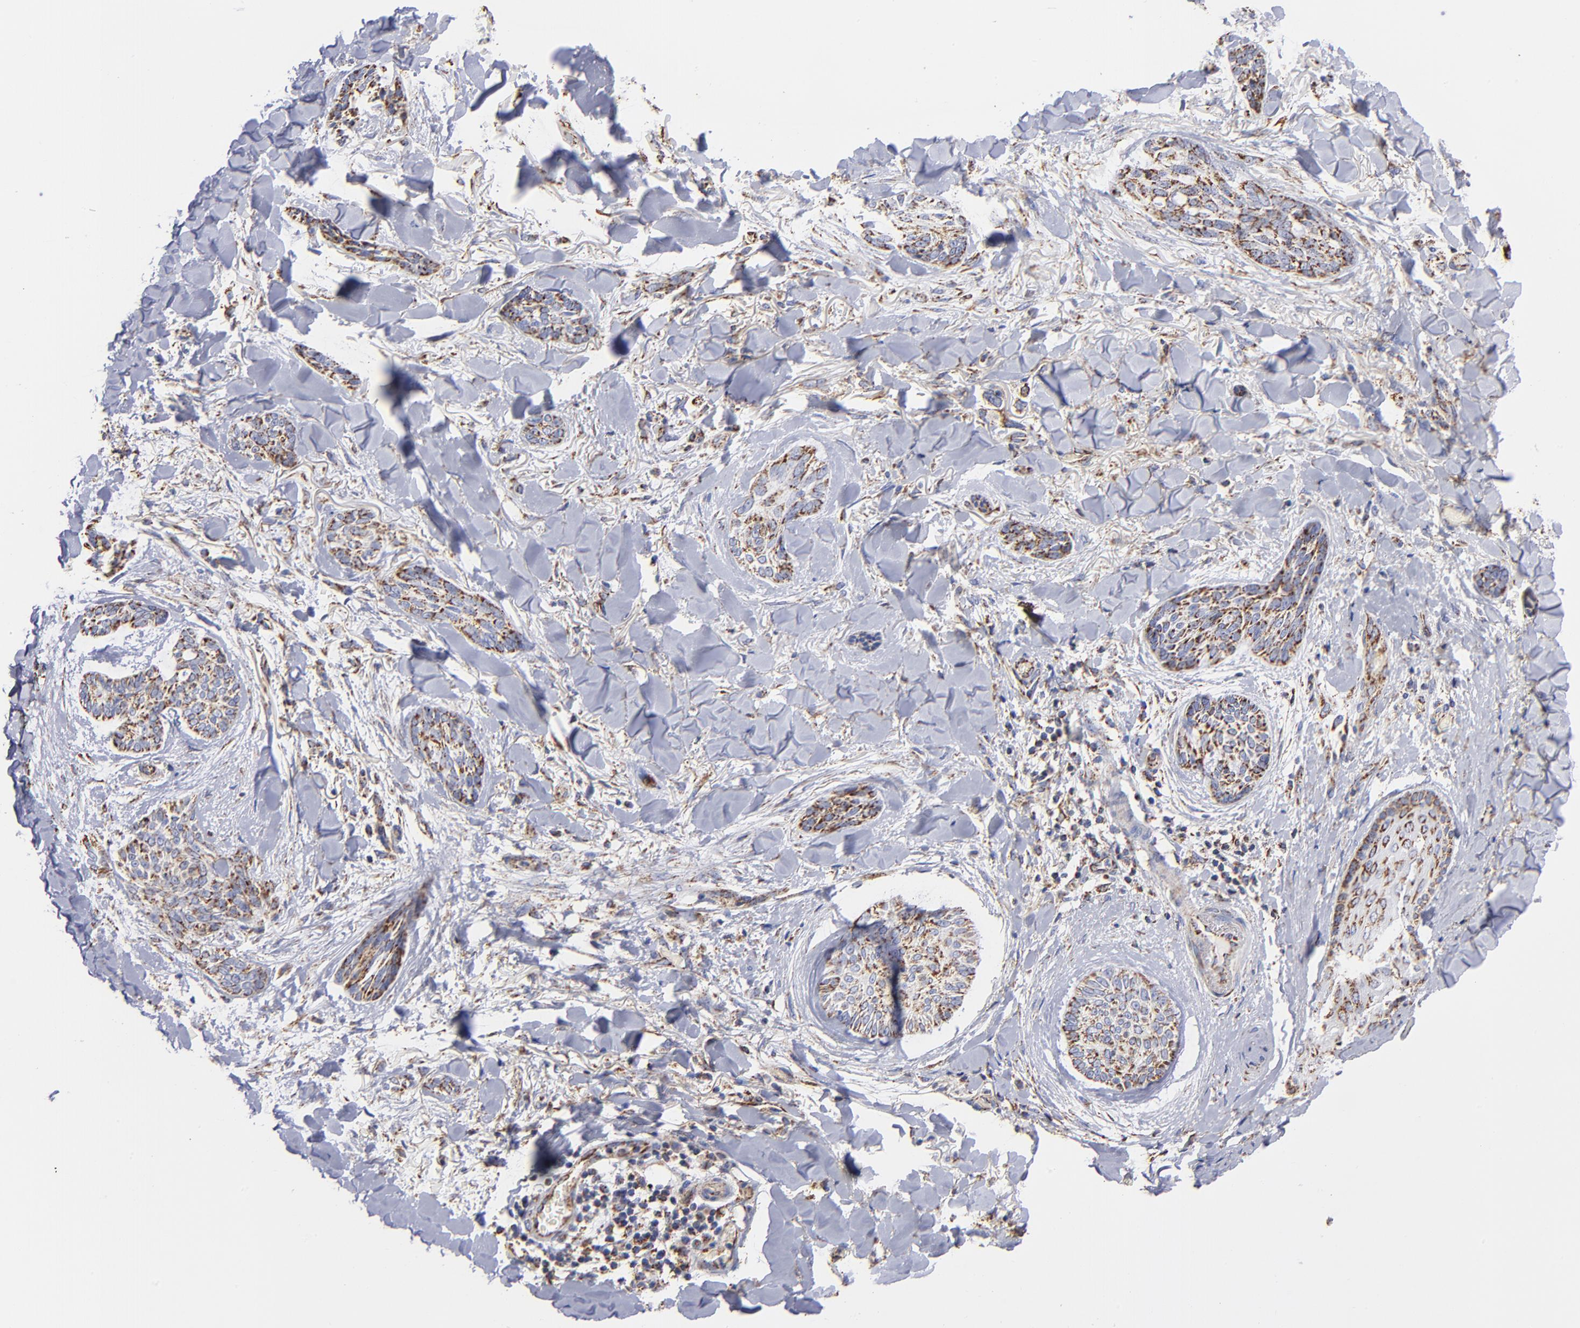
{"staining": {"intensity": "strong", "quantity": ">75%", "location": "cytoplasmic/membranous"}, "tissue": "skin cancer", "cell_type": "Tumor cells", "image_type": "cancer", "snomed": [{"axis": "morphology", "description": "Normal tissue, NOS"}, {"axis": "morphology", "description": "Basal cell carcinoma"}, {"axis": "topography", "description": "Skin"}], "caption": "Strong cytoplasmic/membranous staining is appreciated in approximately >75% of tumor cells in skin basal cell carcinoma. Using DAB (3,3'-diaminobenzidine) (brown) and hematoxylin (blue) stains, captured at high magnification using brightfield microscopy.", "gene": "PHB1", "patient": {"sex": "female", "age": 71}}